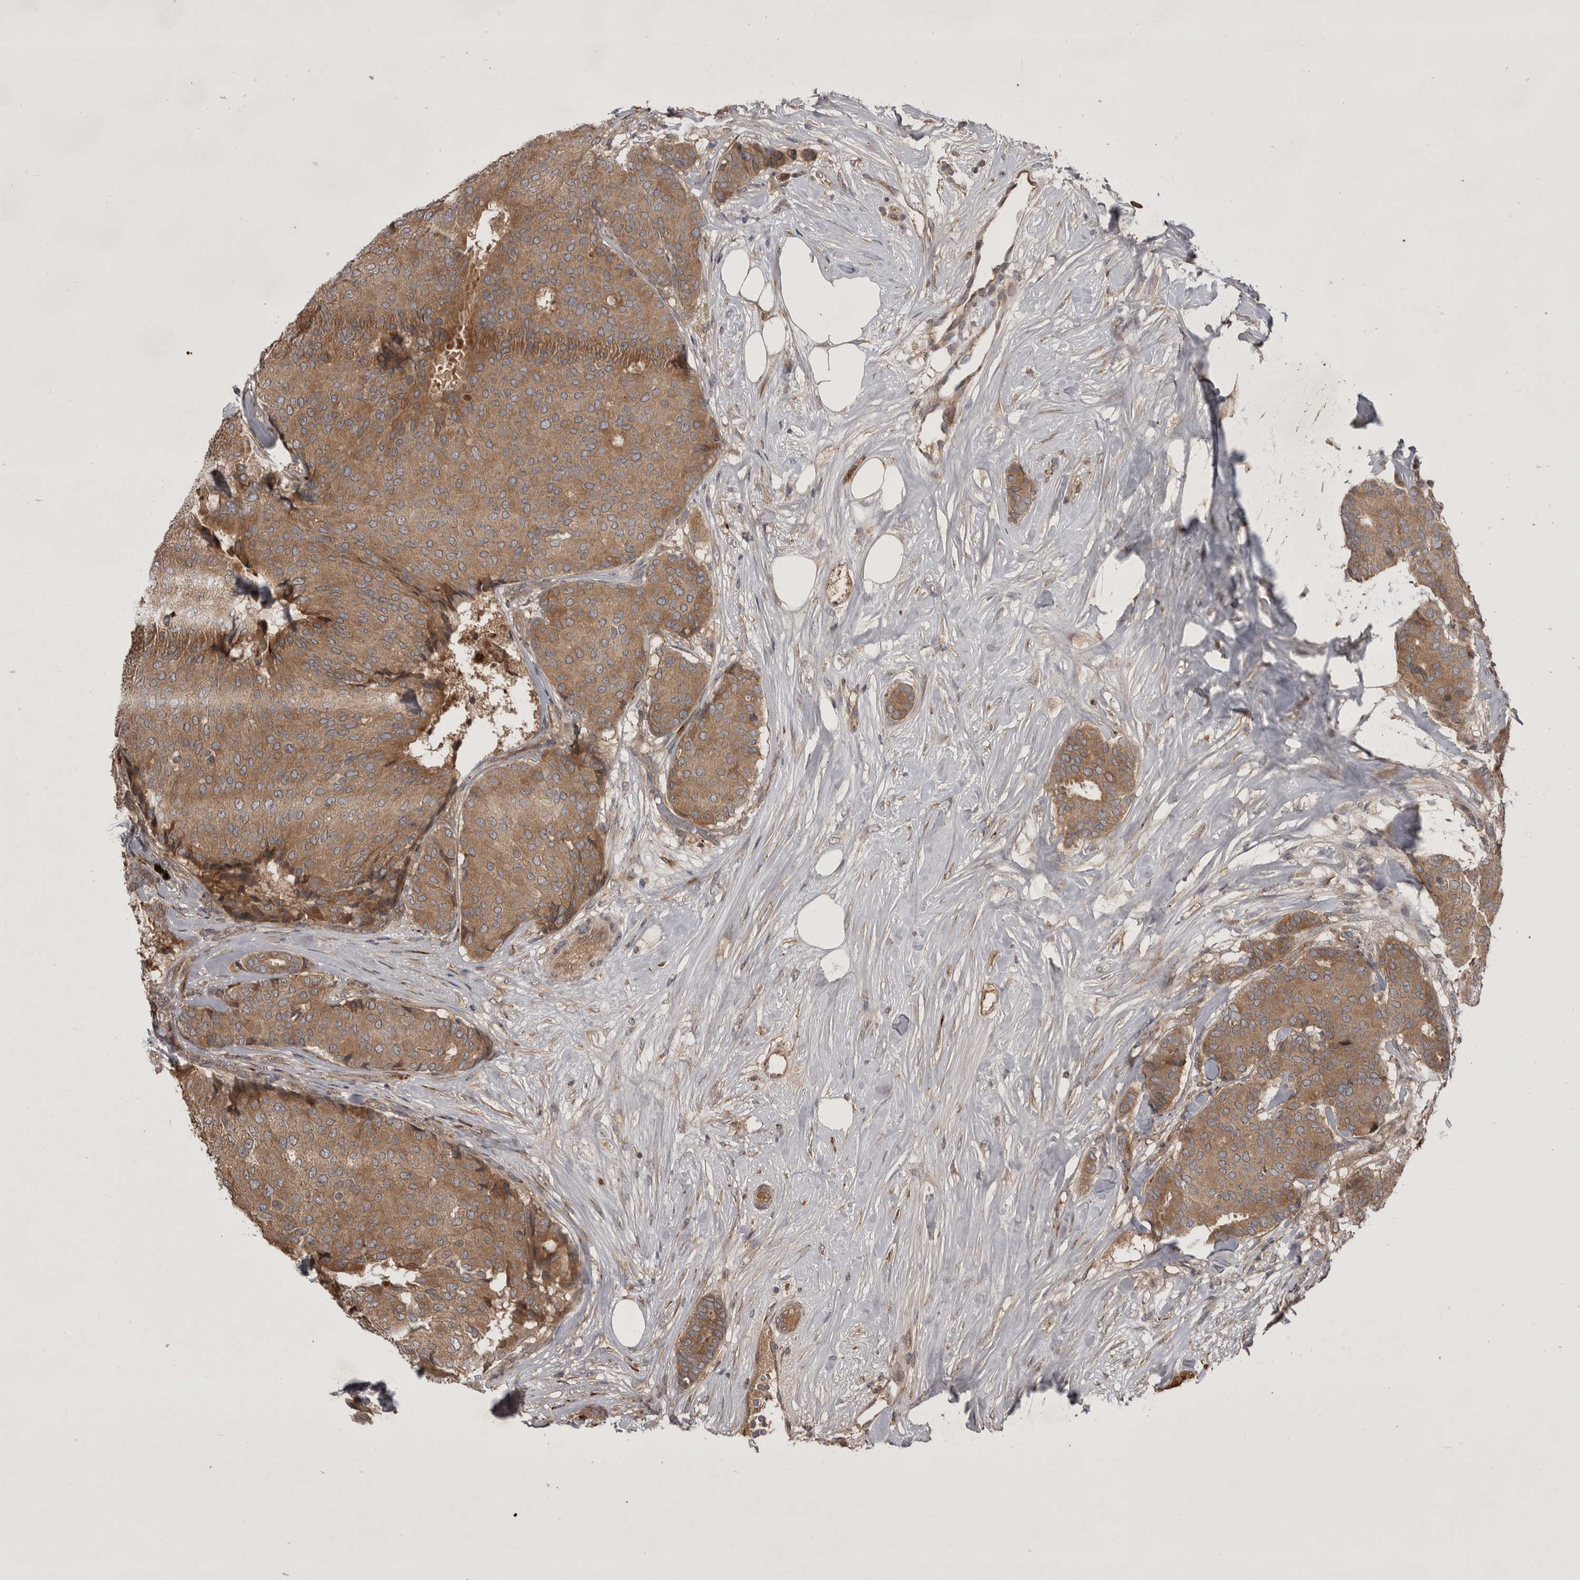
{"staining": {"intensity": "moderate", "quantity": ">75%", "location": "cytoplasmic/membranous"}, "tissue": "breast cancer", "cell_type": "Tumor cells", "image_type": "cancer", "snomed": [{"axis": "morphology", "description": "Duct carcinoma"}, {"axis": "topography", "description": "Breast"}], "caption": "This is a micrograph of immunohistochemistry staining of breast cancer, which shows moderate positivity in the cytoplasmic/membranous of tumor cells.", "gene": "RAB3GAP2", "patient": {"sex": "female", "age": 75}}